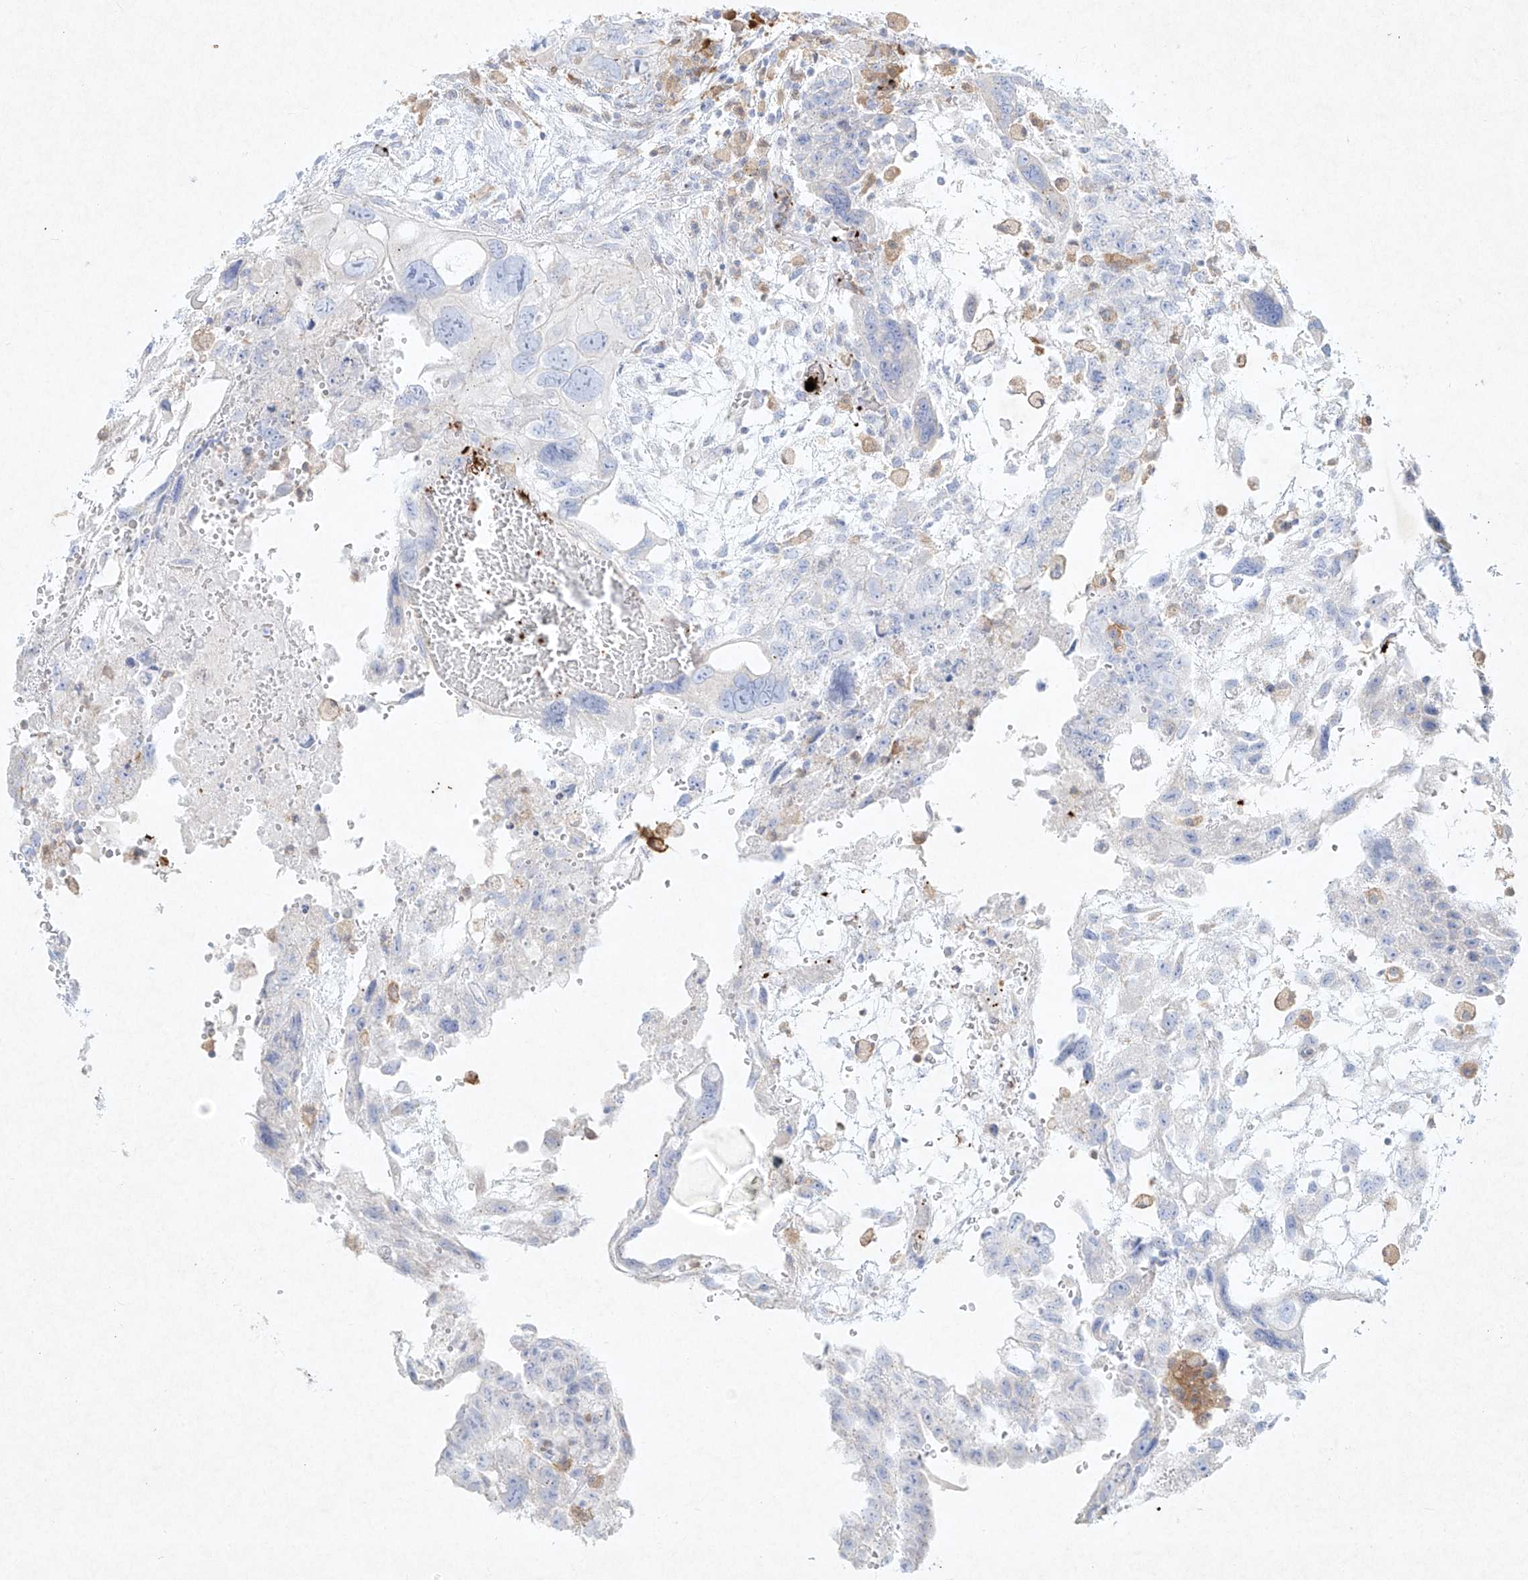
{"staining": {"intensity": "negative", "quantity": "none", "location": "none"}, "tissue": "testis cancer", "cell_type": "Tumor cells", "image_type": "cancer", "snomed": [{"axis": "morphology", "description": "Carcinoma, Embryonal, NOS"}, {"axis": "topography", "description": "Testis"}], "caption": "Photomicrograph shows no significant protein positivity in tumor cells of testis cancer. (Brightfield microscopy of DAB (3,3'-diaminobenzidine) IHC at high magnification).", "gene": "PLEK", "patient": {"sex": "male", "age": 36}}